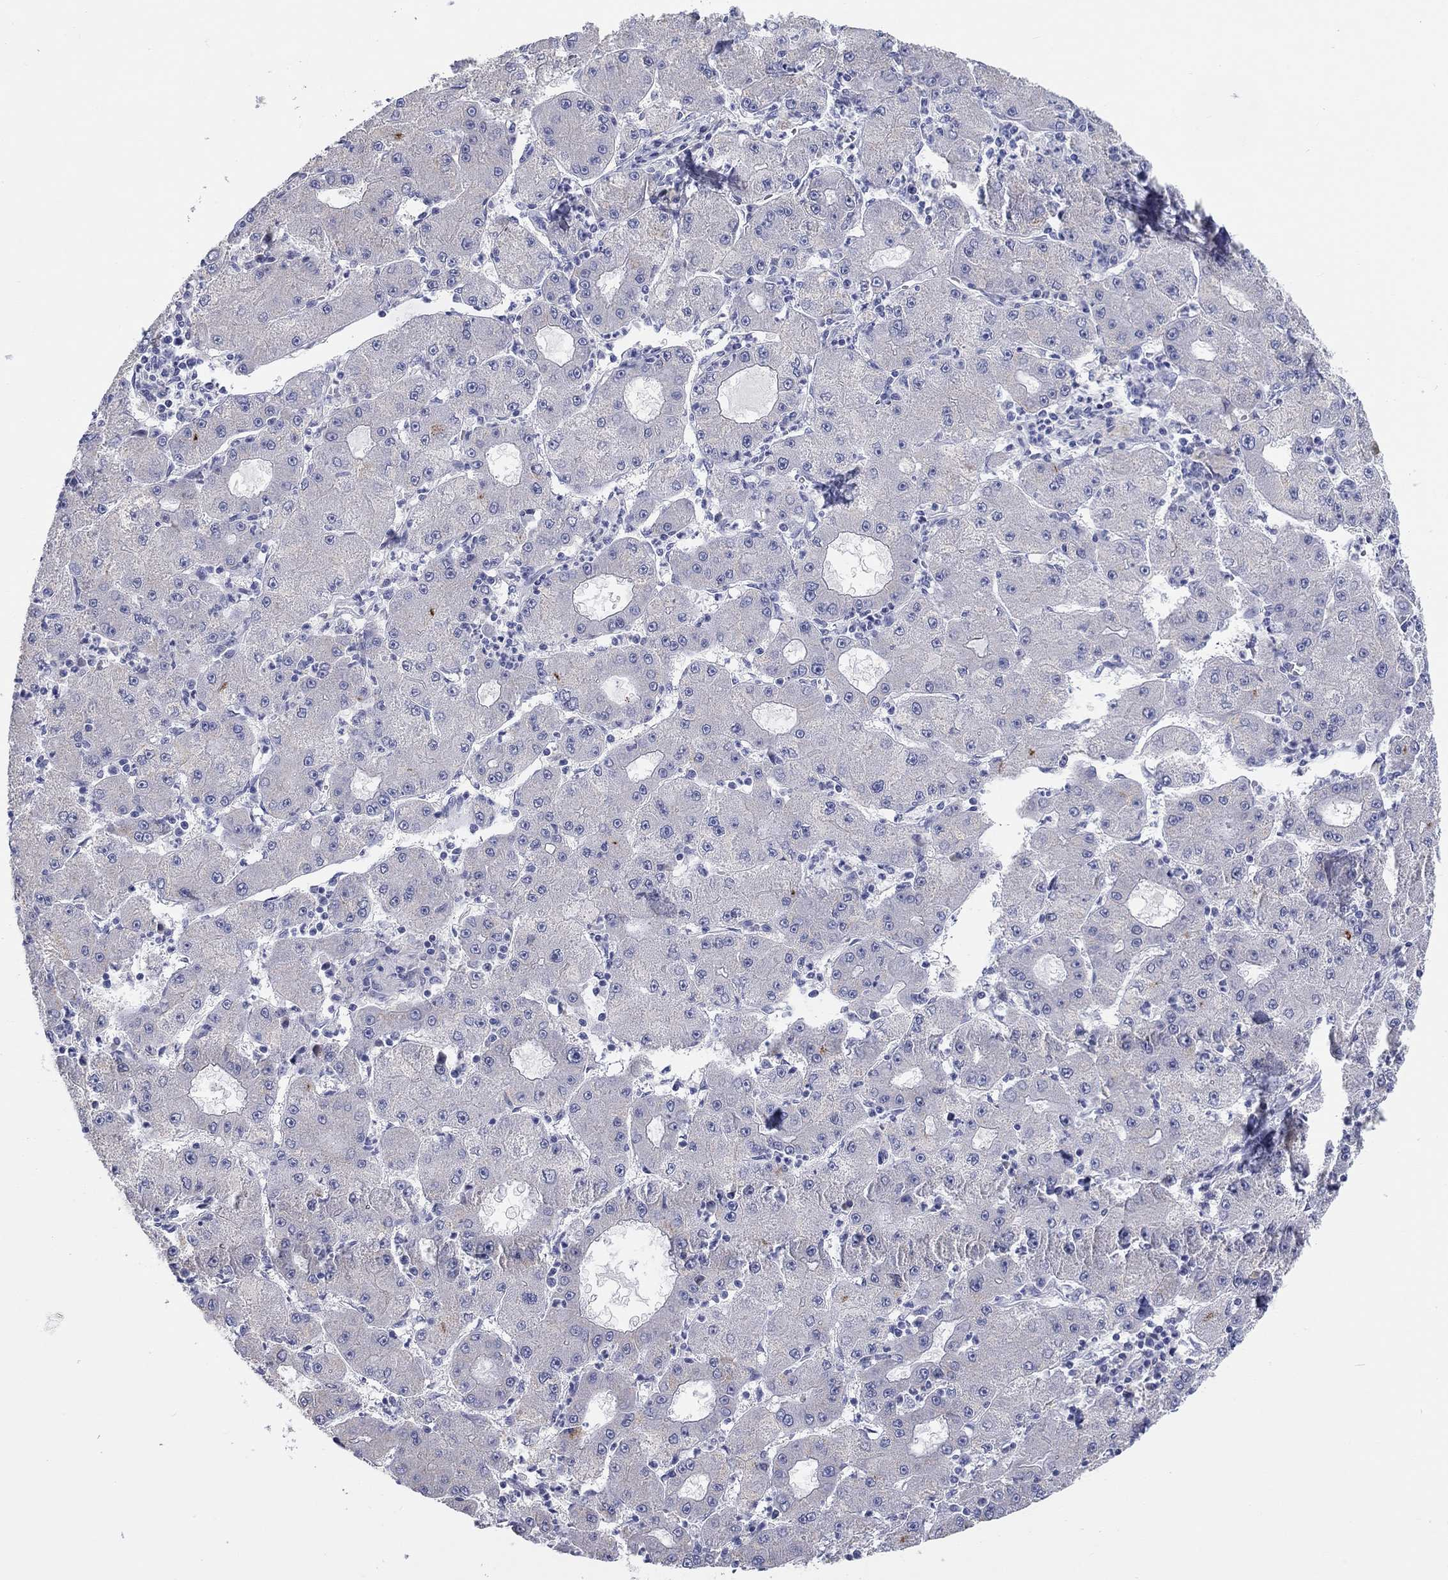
{"staining": {"intensity": "negative", "quantity": "none", "location": "none"}, "tissue": "liver cancer", "cell_type": "Tumor cells", "image_type": "cancer", "snomed": [{"axis": "morphology", "description": "Carcinoma, Hepatocellular, NOS"}, {"axis": "topography", "description": "Liver"}], "caption": "Hepatocellular carcinoma (liver) was stained to show a protein in brown. There is no significant positivity in tumor cells.", "gene": "LRRC4C", "patient": {"sex": "male", "age": 73}}